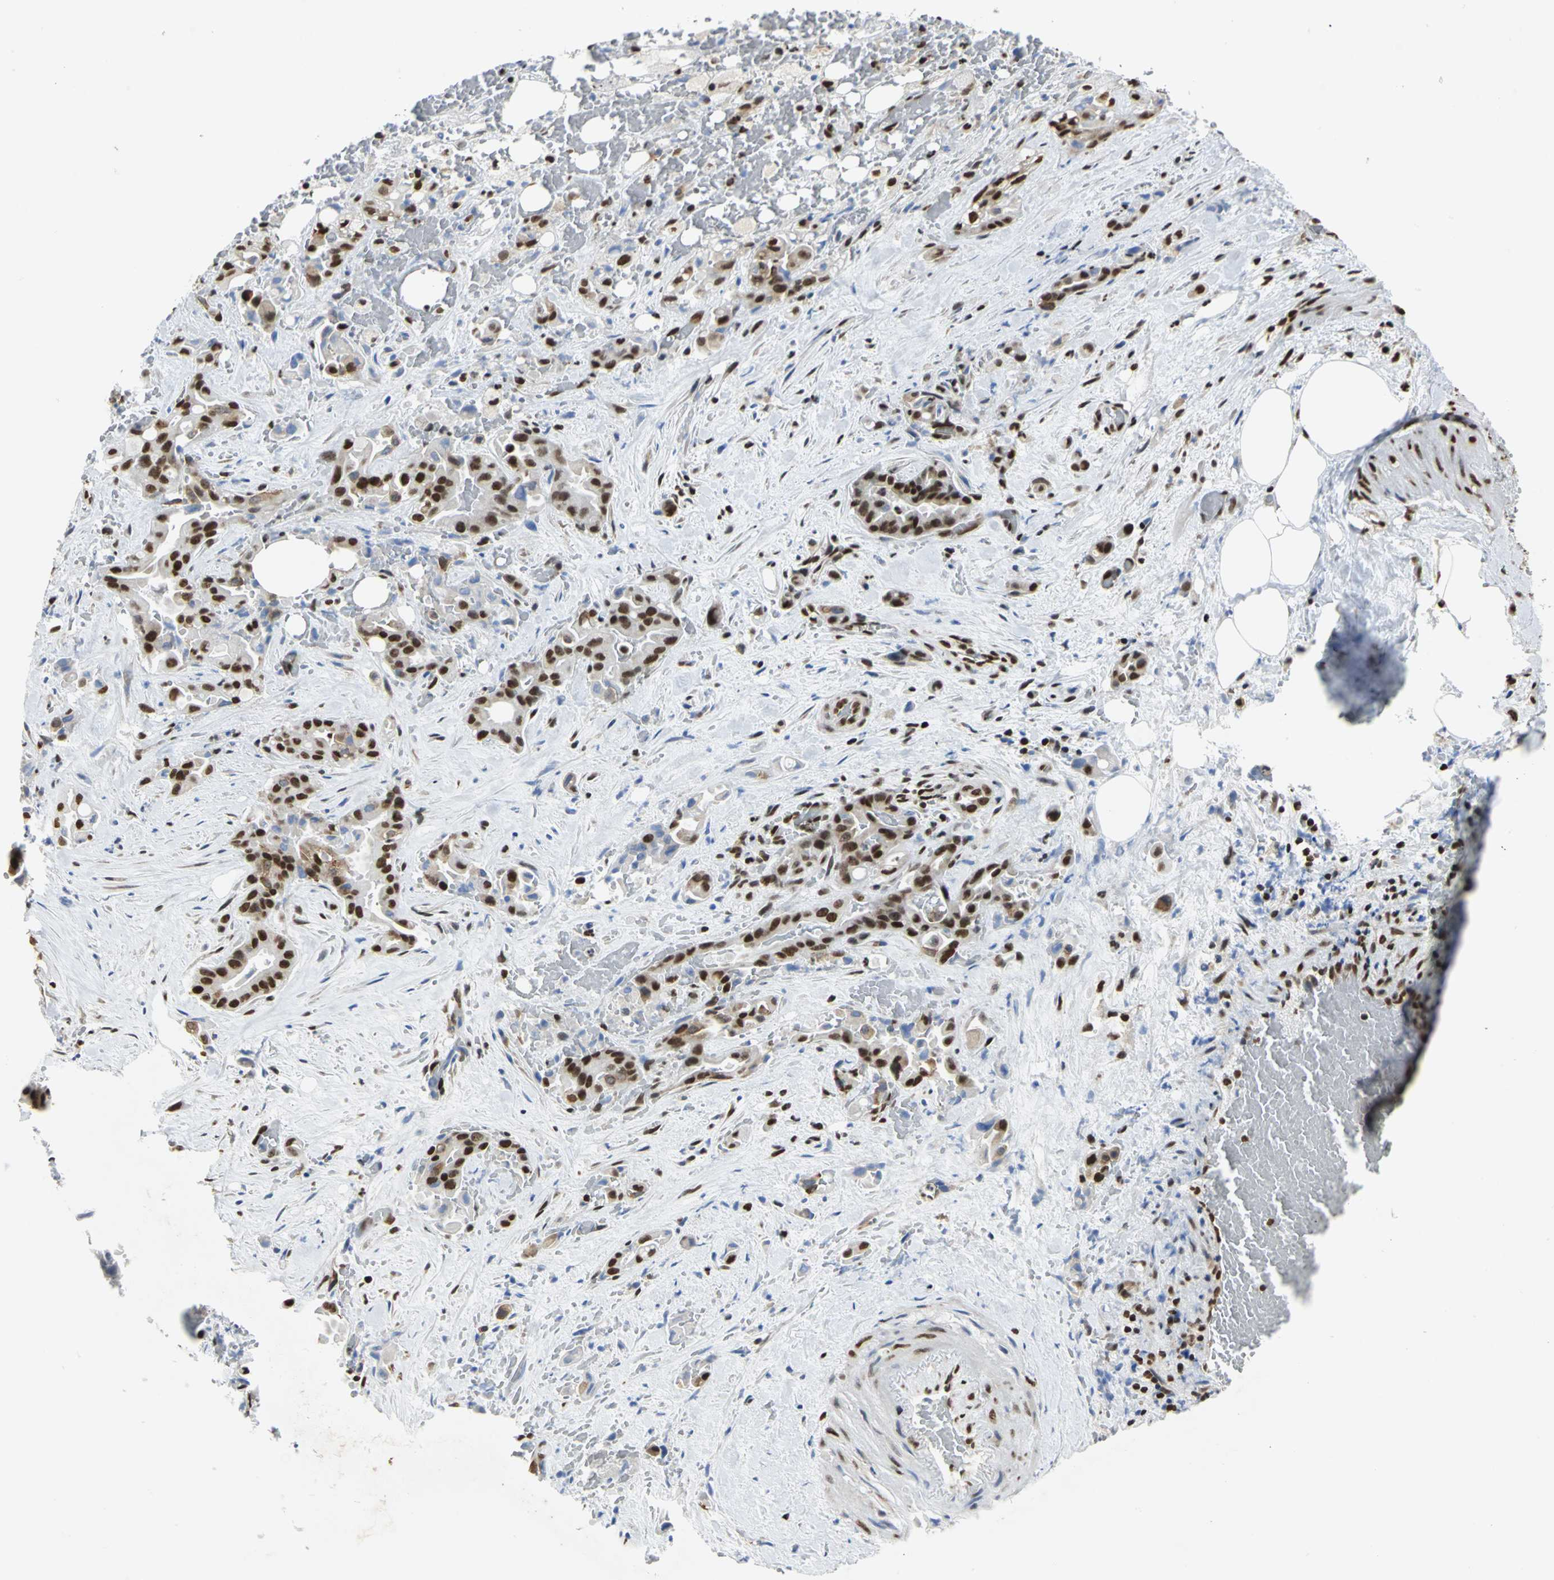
{"staining": {"intensity": "strong", "quantity": ">75%", "location": "cytoplasmic/membranous,nuclear"}, "tissue": "liver cancer", "cell_type": "Tumor cells", "image_type": "cancer", "snomed": [{"axis": "morphology", "description": "Cholangiocarcinoma"}, {"axis": "topography", "description": "Liver"}], "caption": "Immunohistochemistry (IHC) (DAB) staining of human liver cancer reveals strong cytoplasmic/membranous and nuclear protein staining in approximately >75% of tumor cells.", "gene": "HMGB1", "patient": {"sex": "female", "age": 68}}